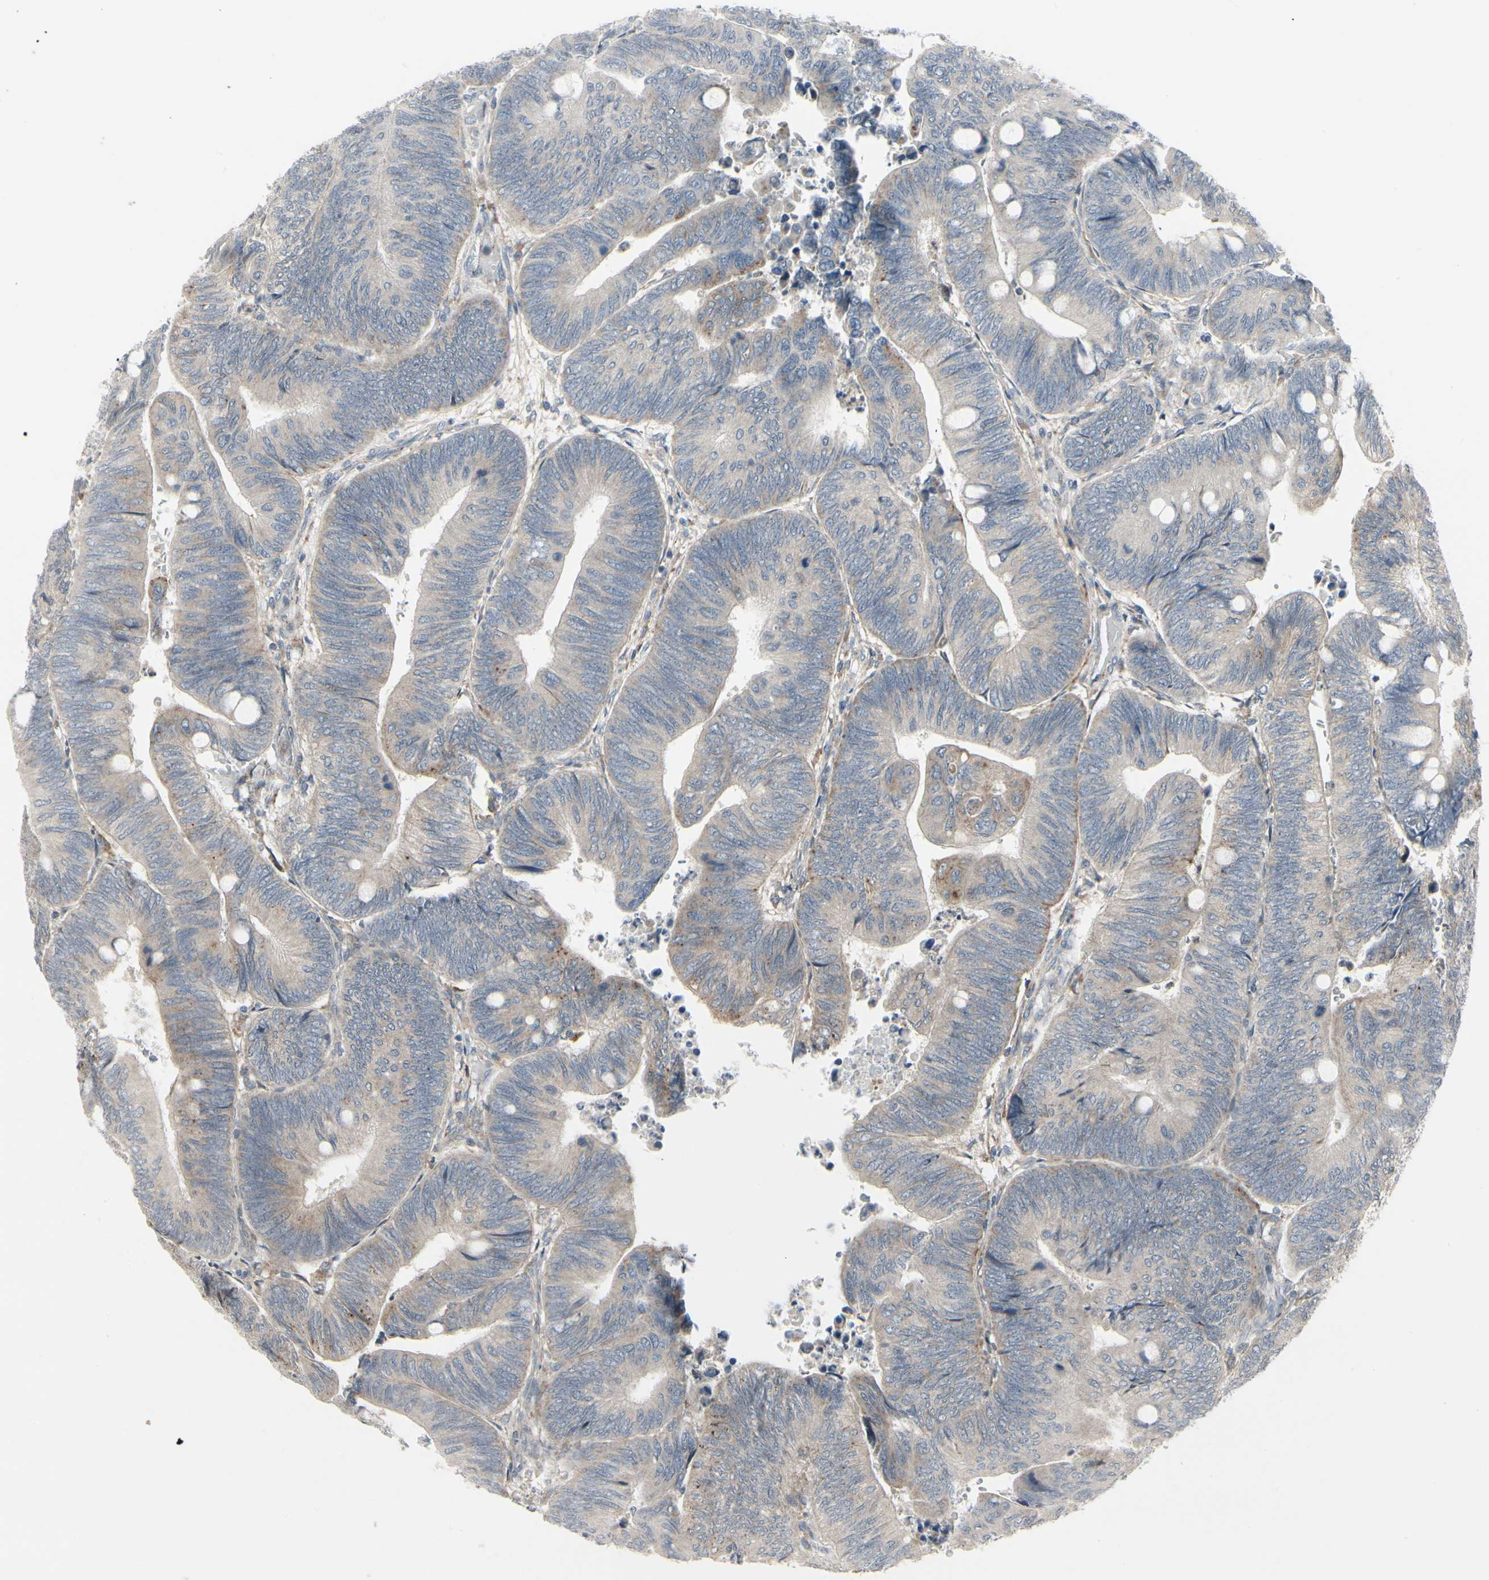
{"staining": {"intensity": "weak", "quantity": ">75%", "location": "cytoplasmic/membranous"}, "tissue": "colorectal cancer", "cell_type": "Tumor cells", "image_type": "cancer", "snomed": [{"axis": "morphology", "description": "Normal tissue, NOS"}, {"axis": "morphology", "description": "Adenocarcinoma, NOS"}, {"axis": "topography", "description": "Rectum"}, {"axis": "topography", "description": "Peripheral nerve tissue"}], "caption": "Immunohistochemistry image of human colorectal cancer (adenocarcinoma) stained for a protein (brown), which displays low levels of weak cytoplasmic/membranous expression in approximately >75% of tumor cells.", "gene": "GRN", "patient": {"sex": "male", "age": 92}}